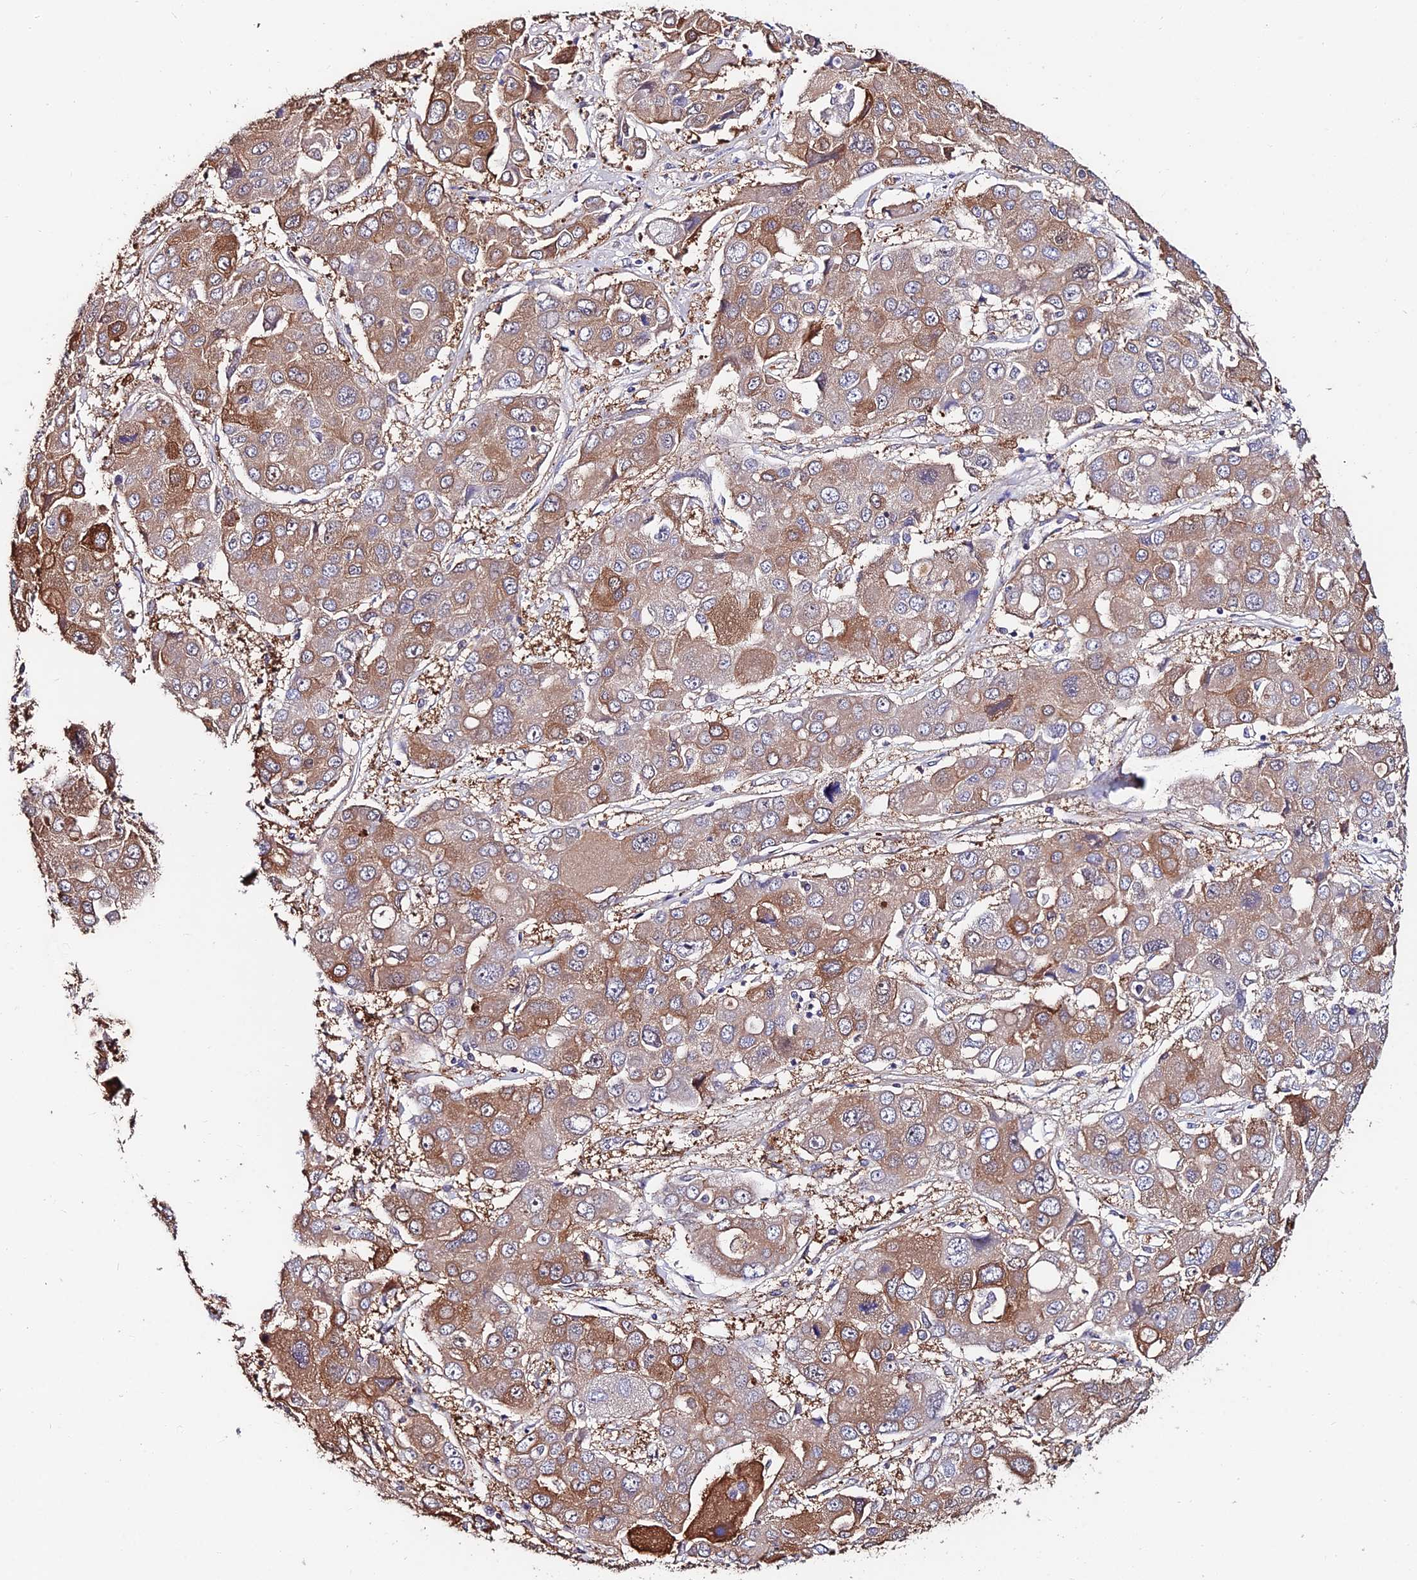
{"staining": {"intensity": "moderate", "quantity": ">75%", "location": "cytoplasmic/membranous"}, "tissue": "liver cancer", "cell_type": "Tumor cells", "image_type": "cancer", "snomed": [{"axis": "morphology", "description": "Cholangiocarcinoma"}, {"axis": "topography", "description": "Liver"}], "caption": "Immunohistochemical staining of human liver cancer (cholangiocarcinoma) exhibits medium levels of moderate cytoplasmic/membranous protein staining in approximately >75% of tumor cells. (DAB IHC with brightfield microscopy, high magnification).", "gene": "INPP4A", "patient": {"sex": "male", "age": 67}}